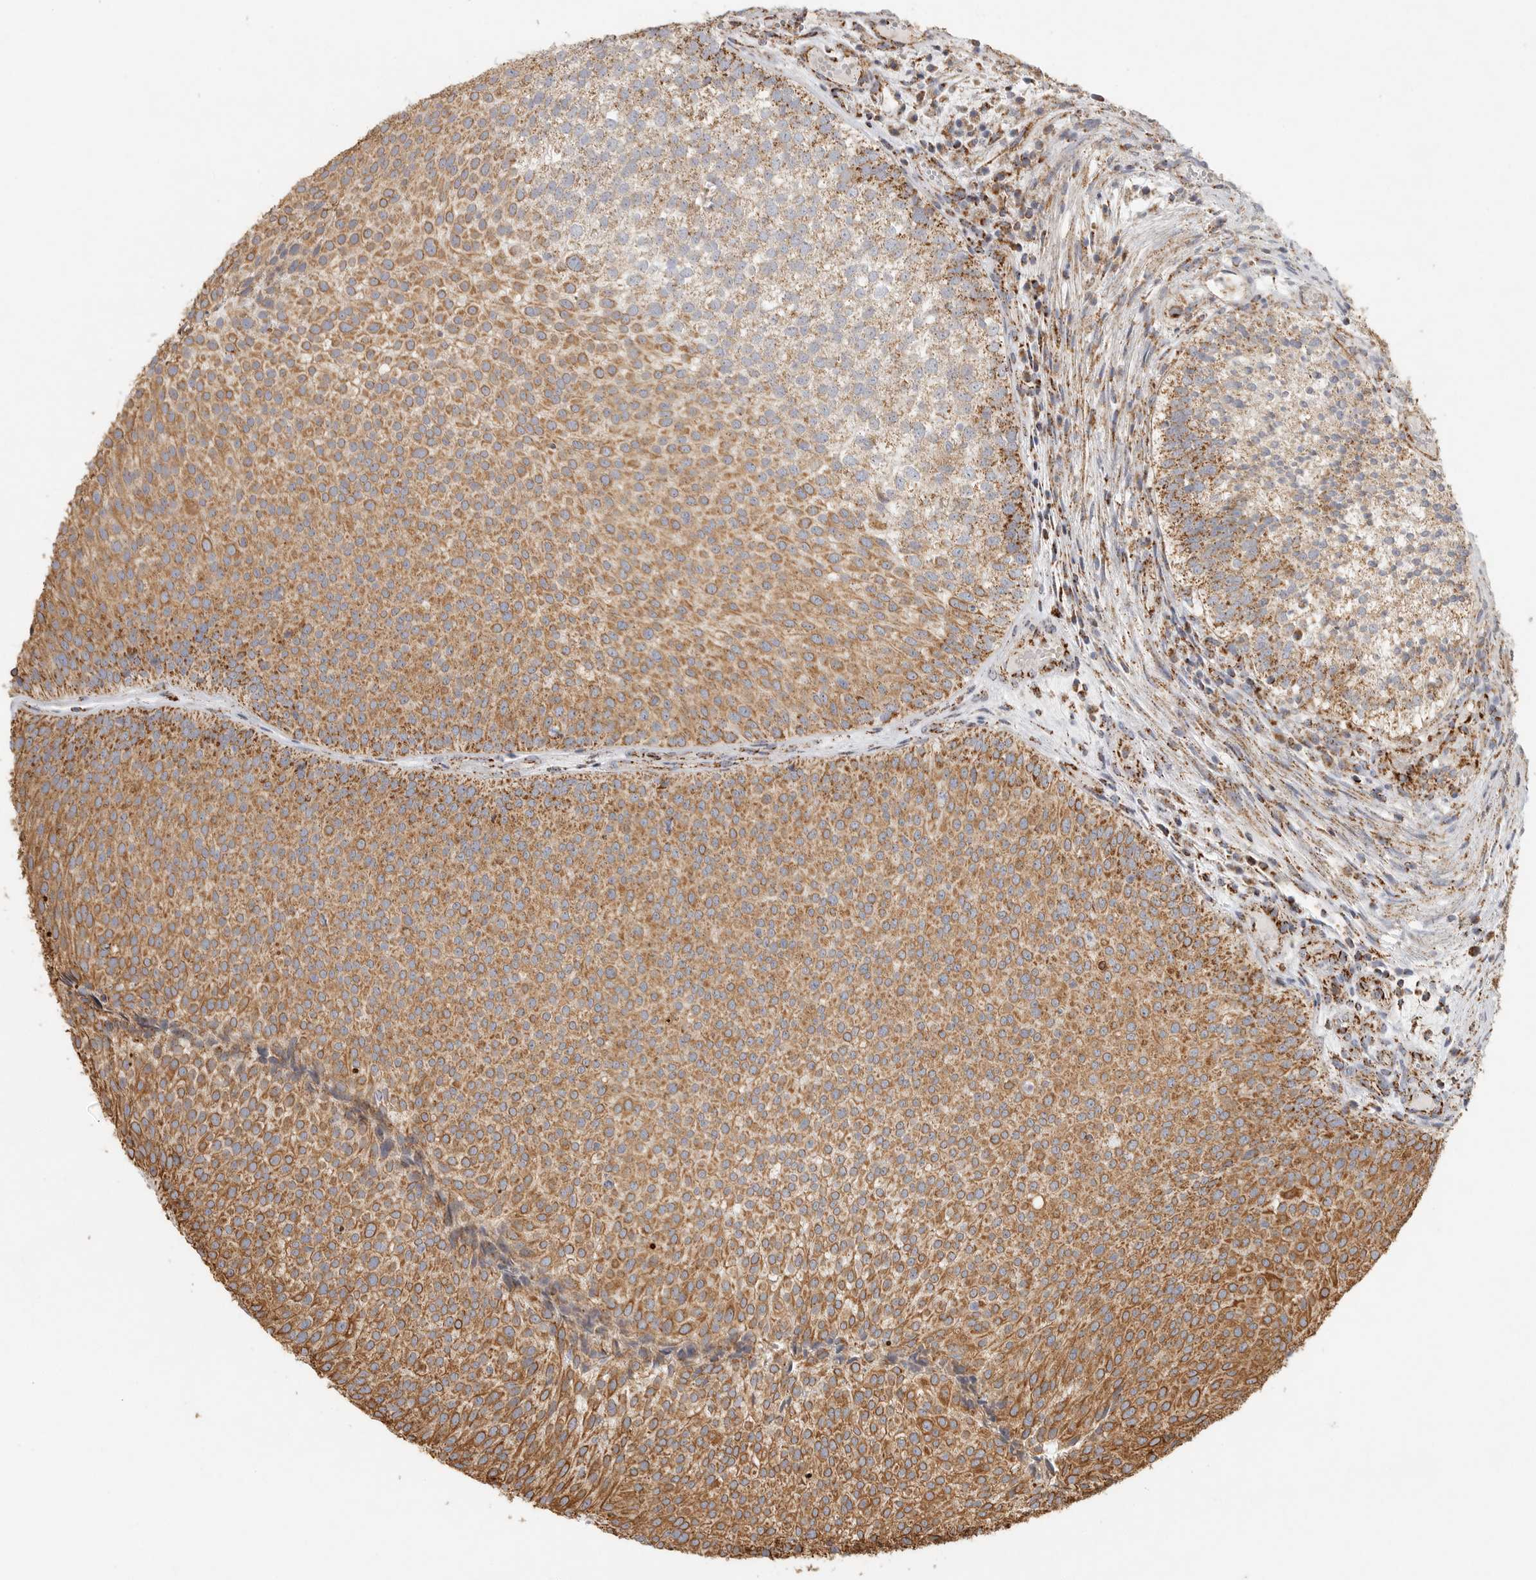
{"staining": {"intensity": "moderate", "quantity": ">75%", "location": "cytoplasmic/membranous"}, "tissue": "urothelial cancer", "cell_type": "Tumor cells", "image_type": "cancer", "snomed": [{"axis": "morphology", "description": "Urothelial carcinoma, Low grade"}, {"axis": "topography", "description": "Urinary bladder"}], "caption": "Protein expression analysis of human low-grade urothelial carcinoma reveals moderate cytoplasmic/membranous expression in approximately >75% of tumor cells.", "gene": "SLC25A26", "patient": {"sex": "male", "age": 86}}